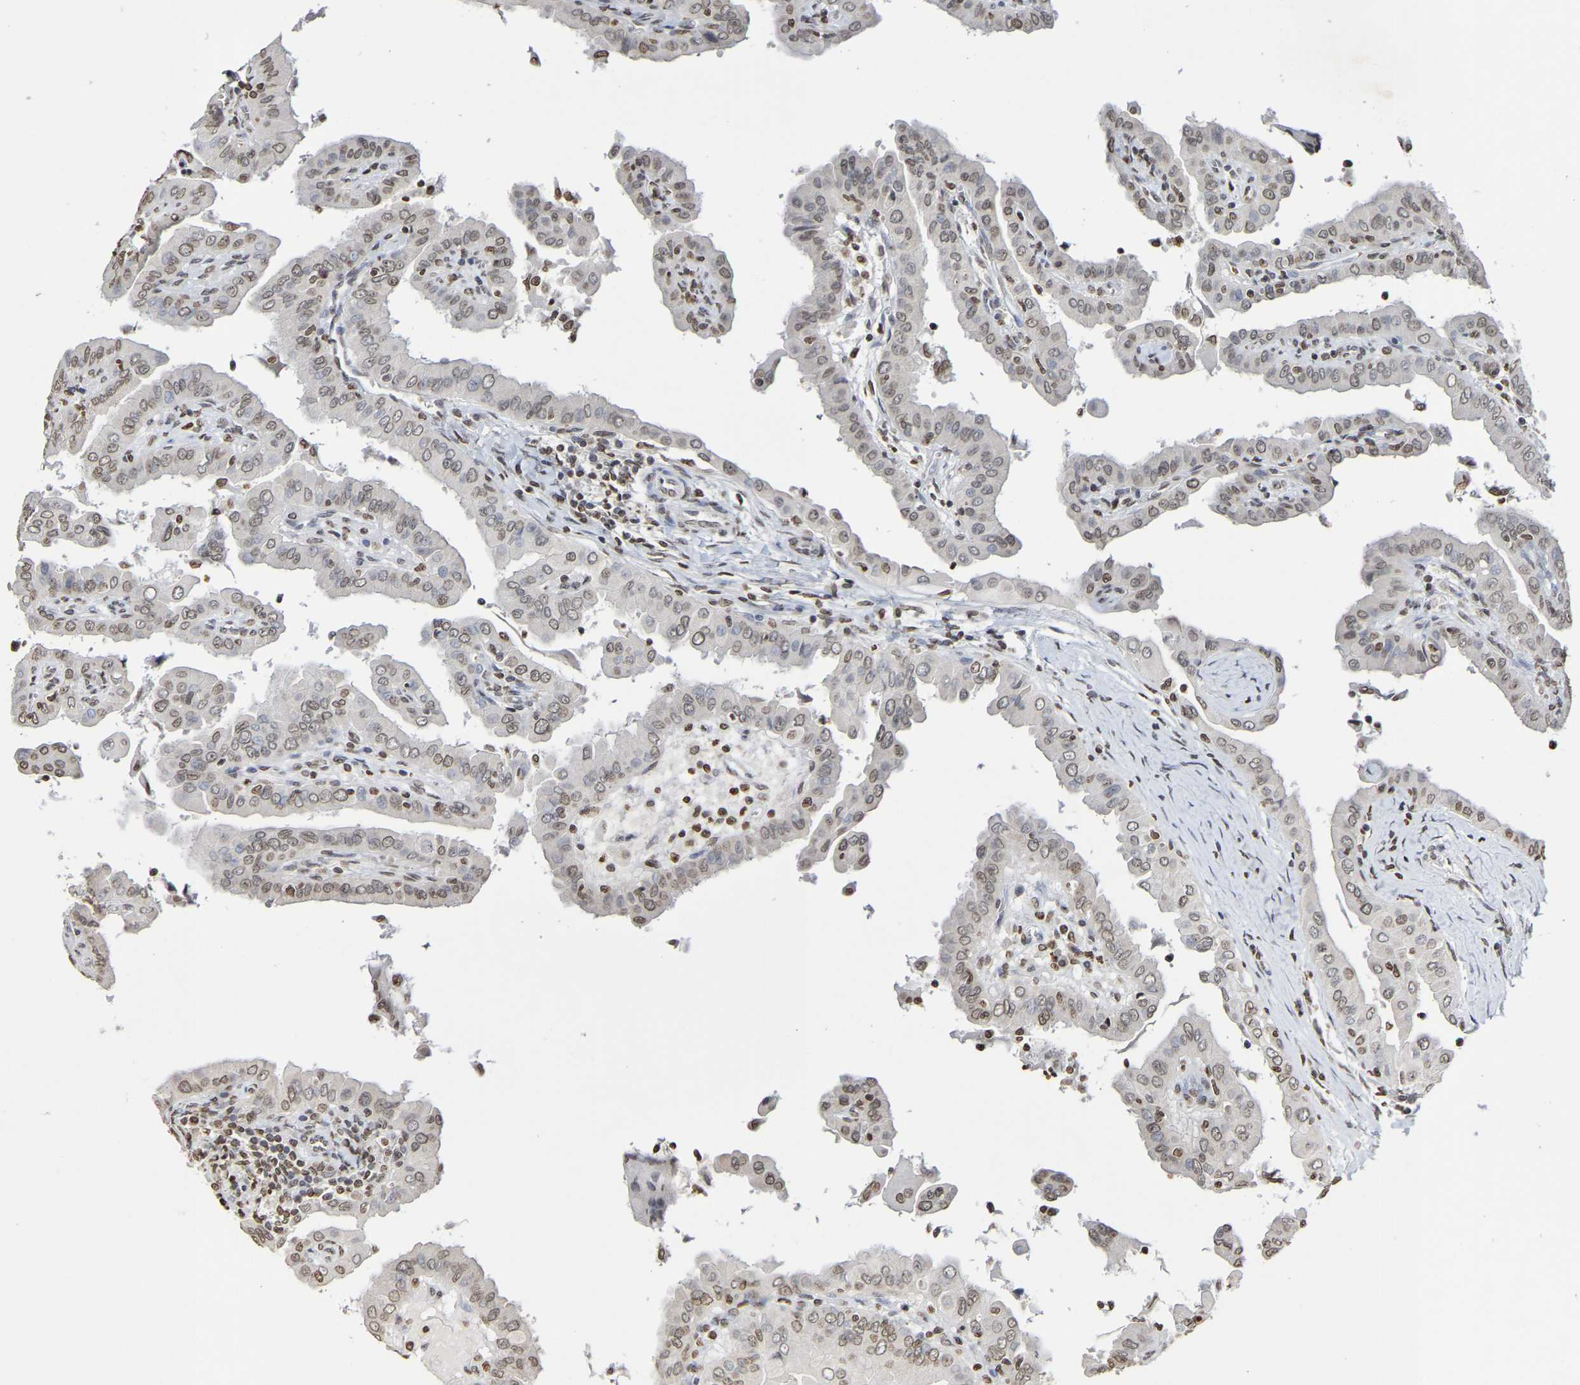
{"staining": {"intensity": "weak", "quantity": ">75%", "location": "nuclear"}, "tissue": "thyroid cancer", "cell_type": "Tumor cells", "image_type": "cancer", "snomed": [{"axis": "morphology", "description": "Papillary adenocarcinoma, NOS"}, {"axis": "topography", "description": "Thyroid gland"}], "caption": "Tumor cells exhibit low levels of weak nuclear staining in about >75% of cells in human thyroid cancer (papillary adenocarcinoma).", "gene": "ATF4", "patient": {"sex": "male", "age": 33}}